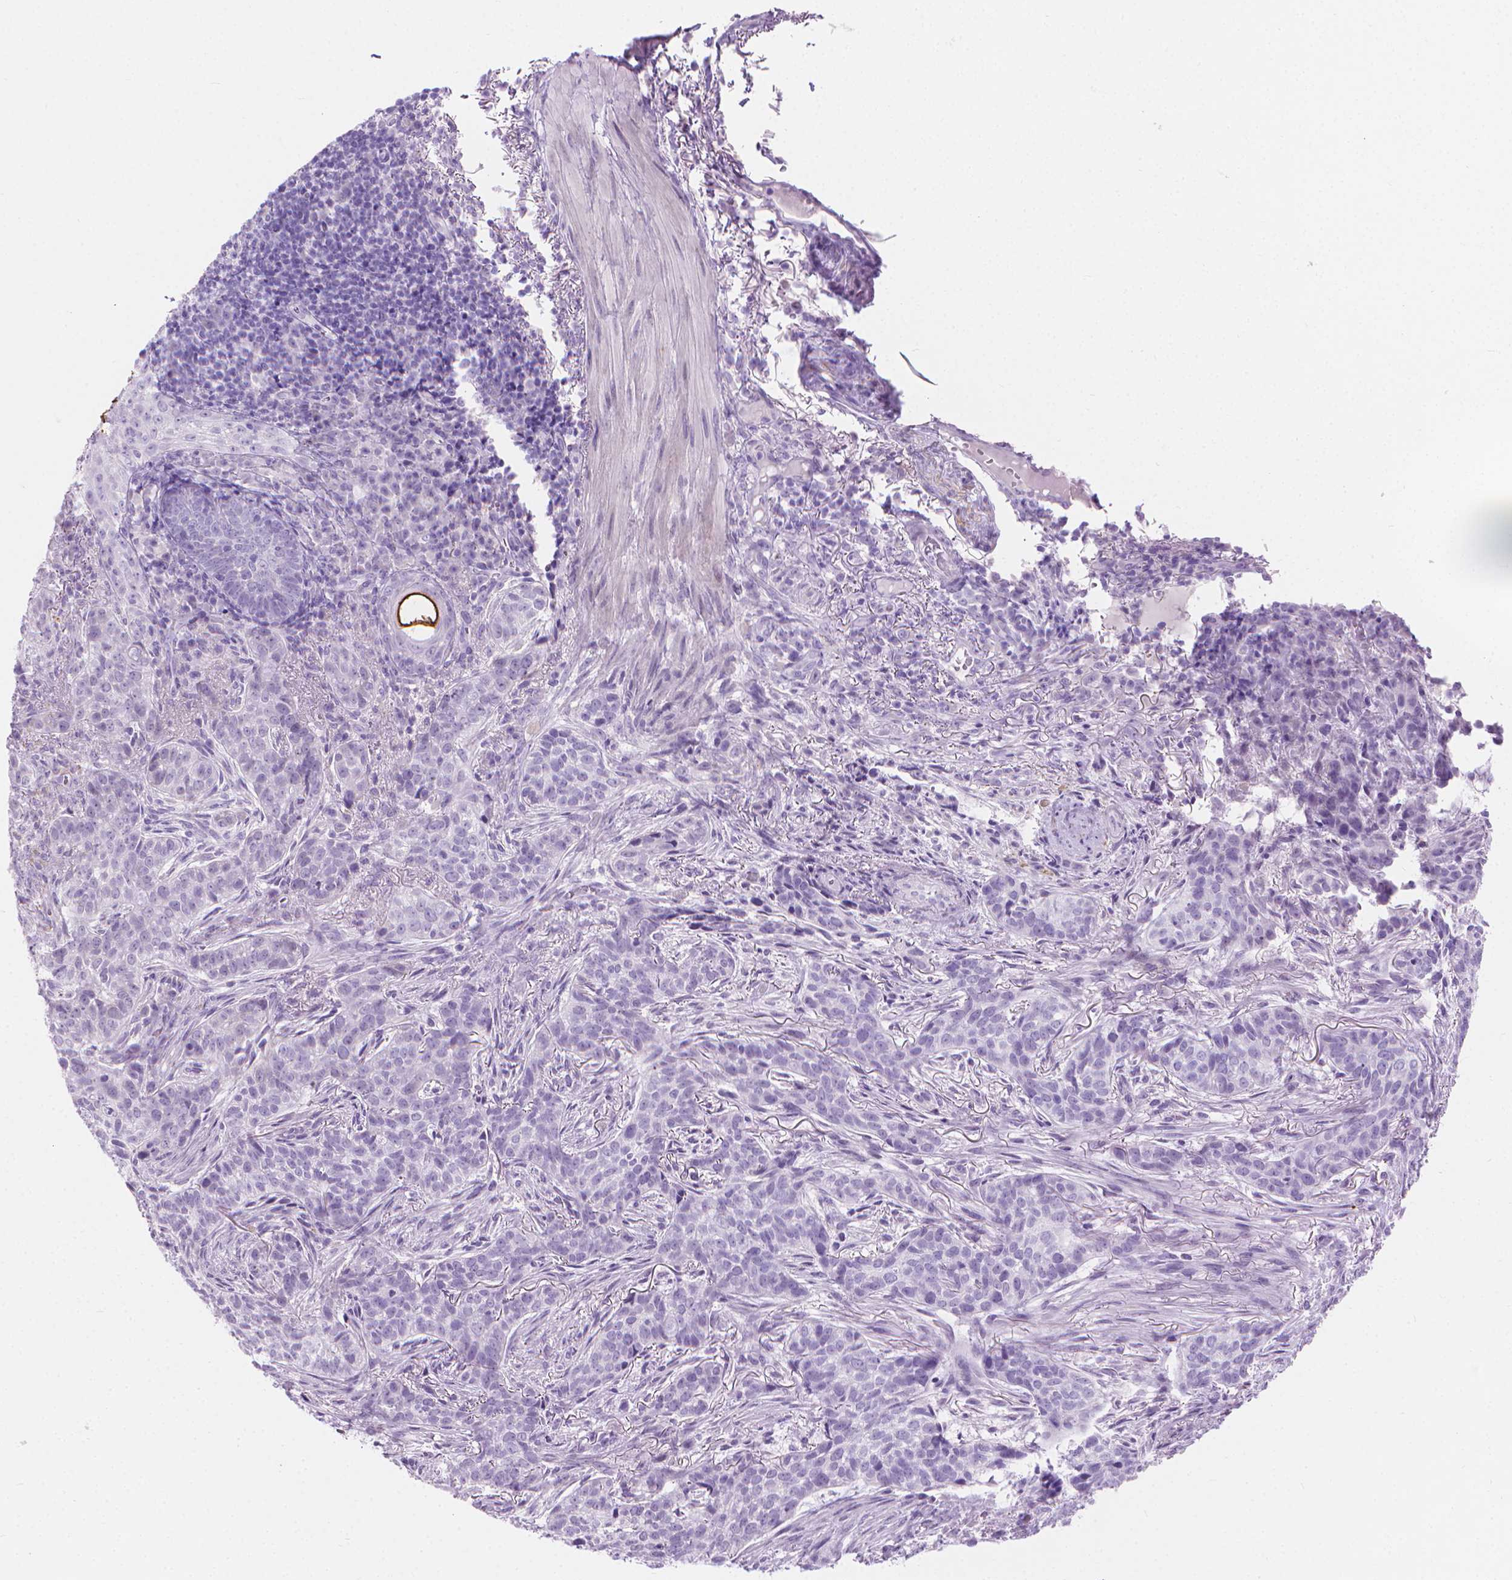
{"staining": {"intensity": "negative", "quantity": "none", "location": "none"}, "tissue": "skin cancer", "cell_type": "Tumor cells", "image_type": "cancer", "snomed": [{"axis": "morphology", "description": "Basal cell carcinoma"}, {"axis": "topography", "description": "Skin"}], "caption": "DAB (3,3'-diaminobenzidine) immunohistochemical staining of skin basal cell carcinoma shows no significant expression in tumor cells. Brightfield microscopy of immunohistochemistry (IHC) stained with DAB (brown) and hematoxylin (blue), captured at high magnification.", "gene": "CFAP52", "patient": {"sex": "female", "age": 69}}